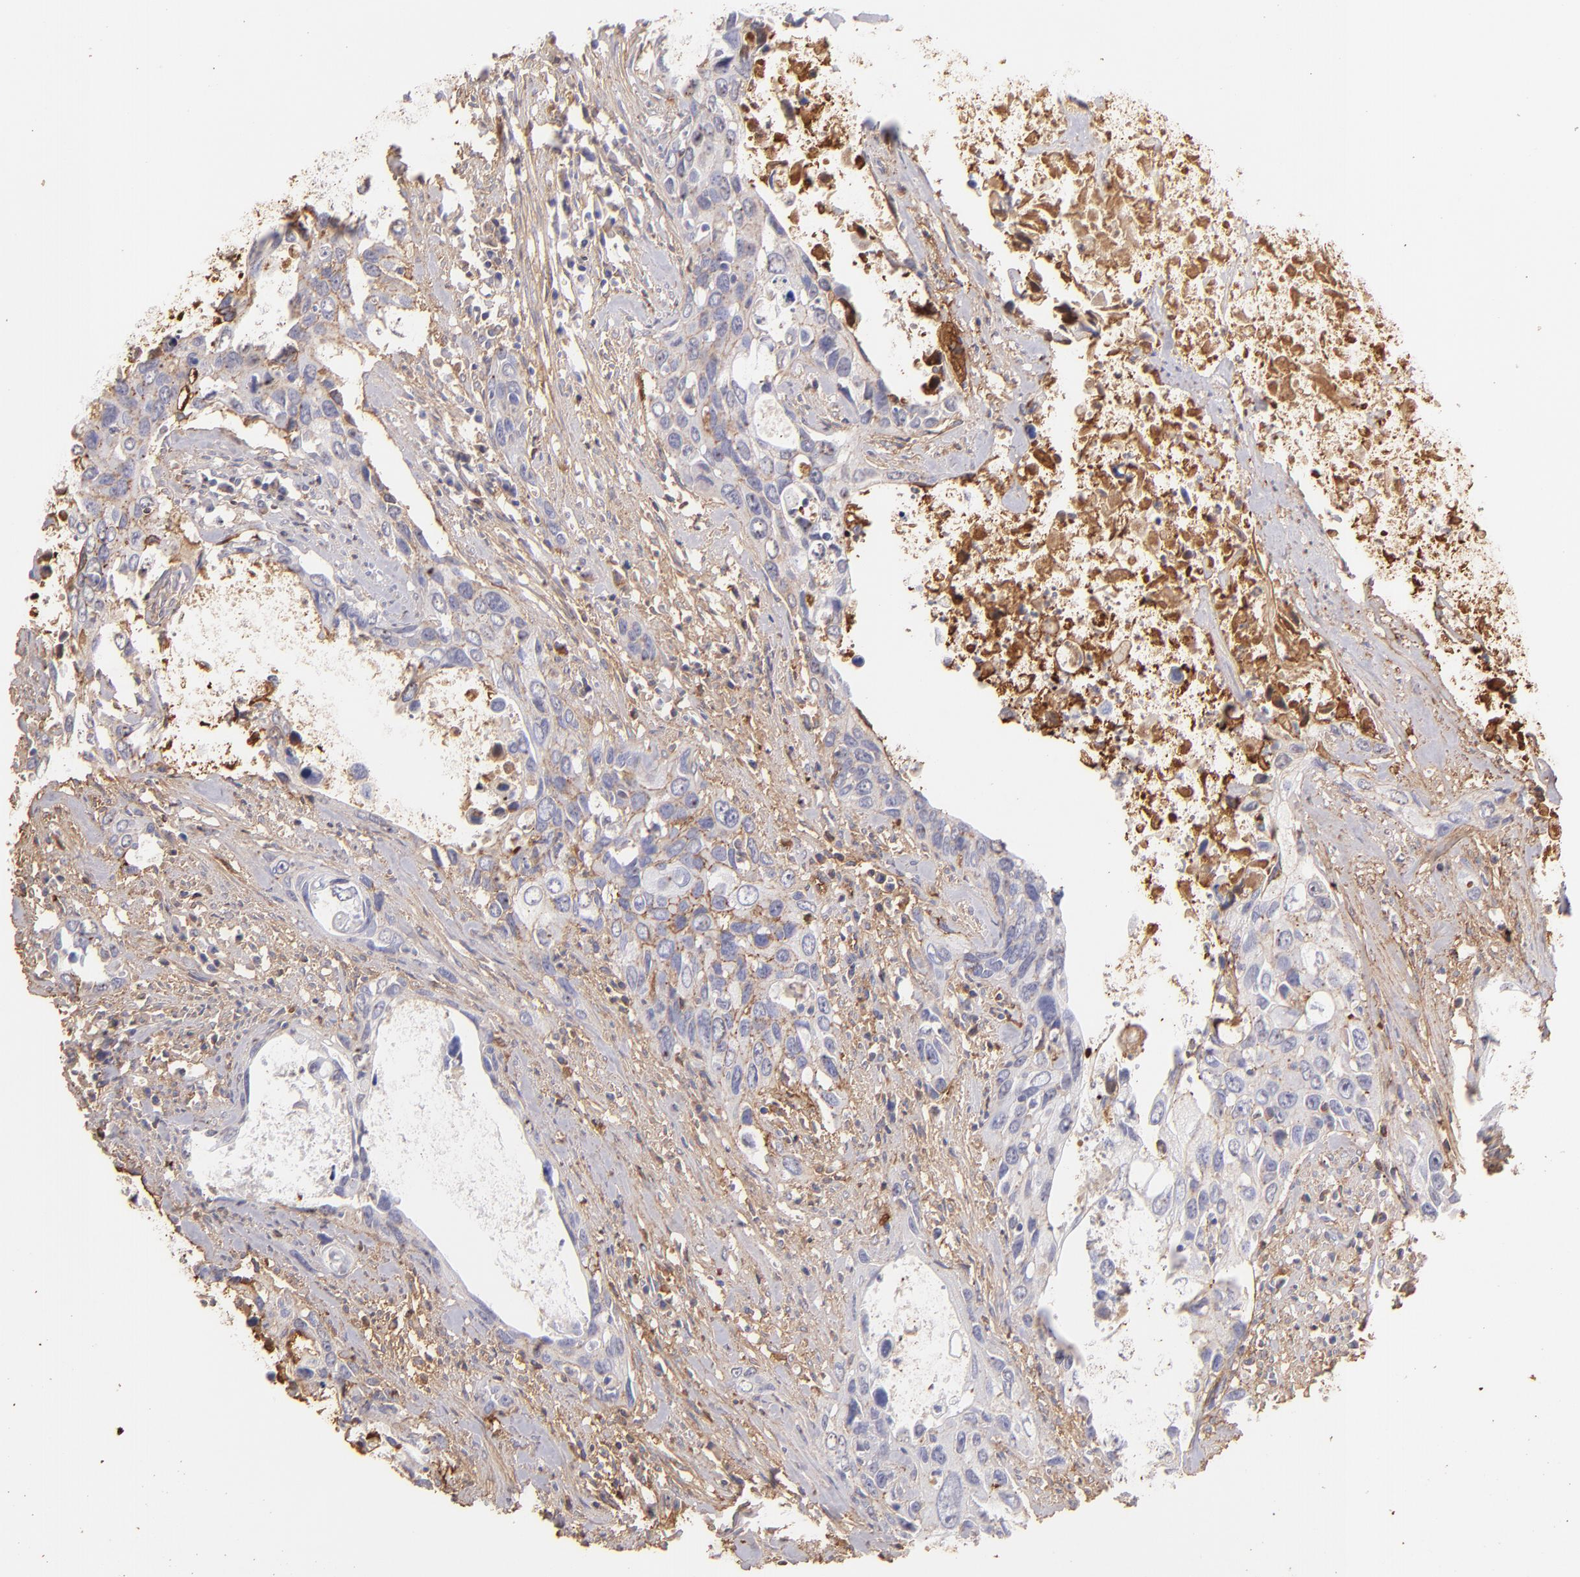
{"staining": {"intensity": "weak", "quantity": "<25%", "location": "cytoplasmic/membranous"}, "tissue": "urothelial cancer", "cell_type": "Tumor cells", "image_type": "cancer", "snomed": [{"axis": "morphology", "description": "Urothelial carcinoma, High grade"}, {"axis": "topography", "description": "Urinary bladder"}], "caption": "Immunohistochemistry (IHC) photomicrograph of human urothelial carcinoma (high-grade) stained for a protein (brown), which demonstrates no staining in tumor cells.", "gene": "FGB", "patient": {"sex": "male", "age": 71}}